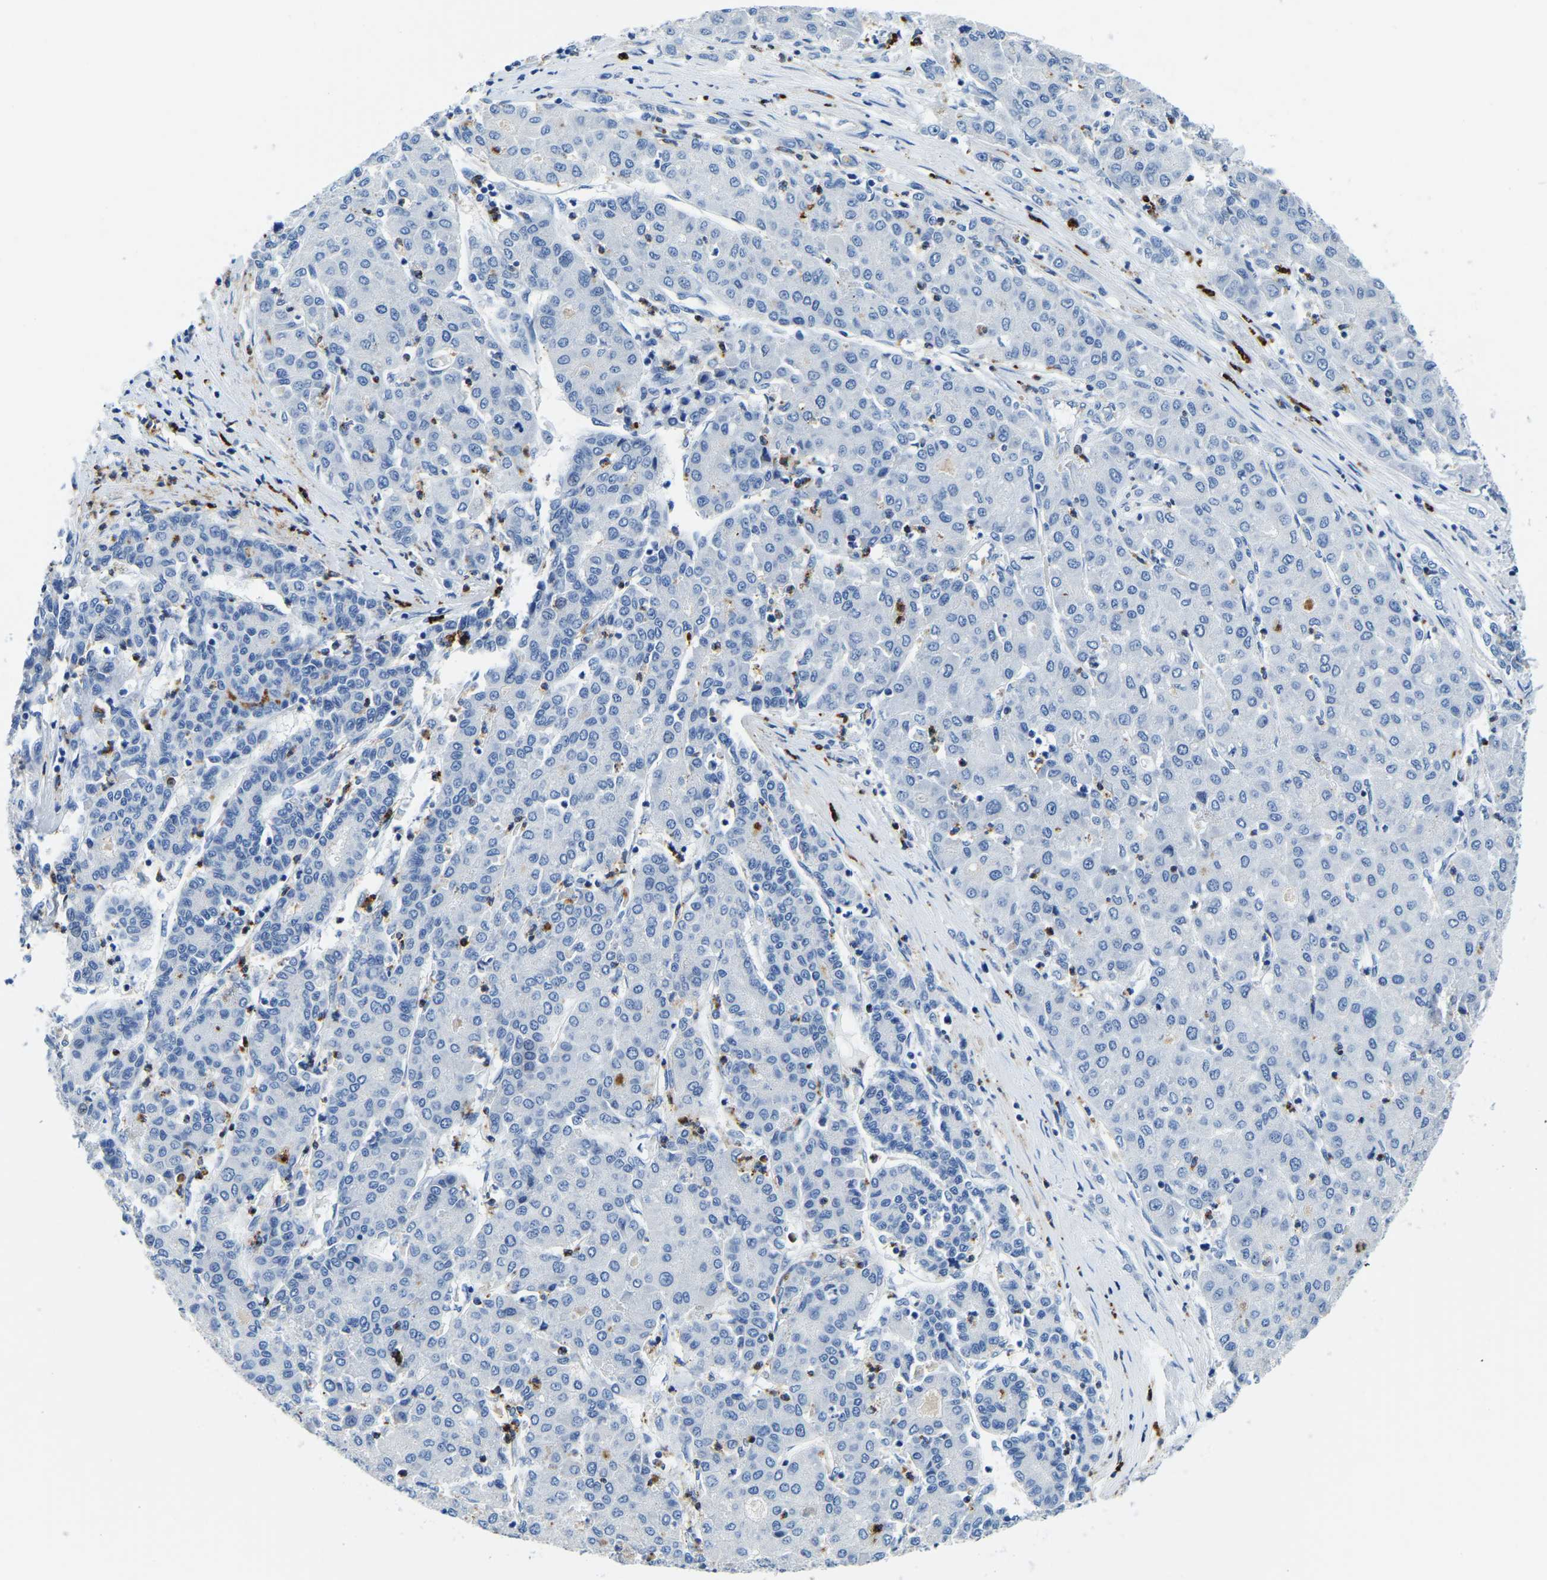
{"staining": {"intensity": "negative", "quantity": "none", "location": "none"}, "tissue": "liver cancer", "cell_type": "Tumor cells", "image_type": "cancer", "snomed": [{"axis": "morphology", "description": "Carcinoma, Hepatocellular, NOS"}, {"axis": "topography", "description": "Liver"}], "caption": "Immunohistochemistry of liver cancer demonstrates no positivity in tumor cells.", "gene": "MS4A3", "patient": {"sex": "male", "age": 65}}